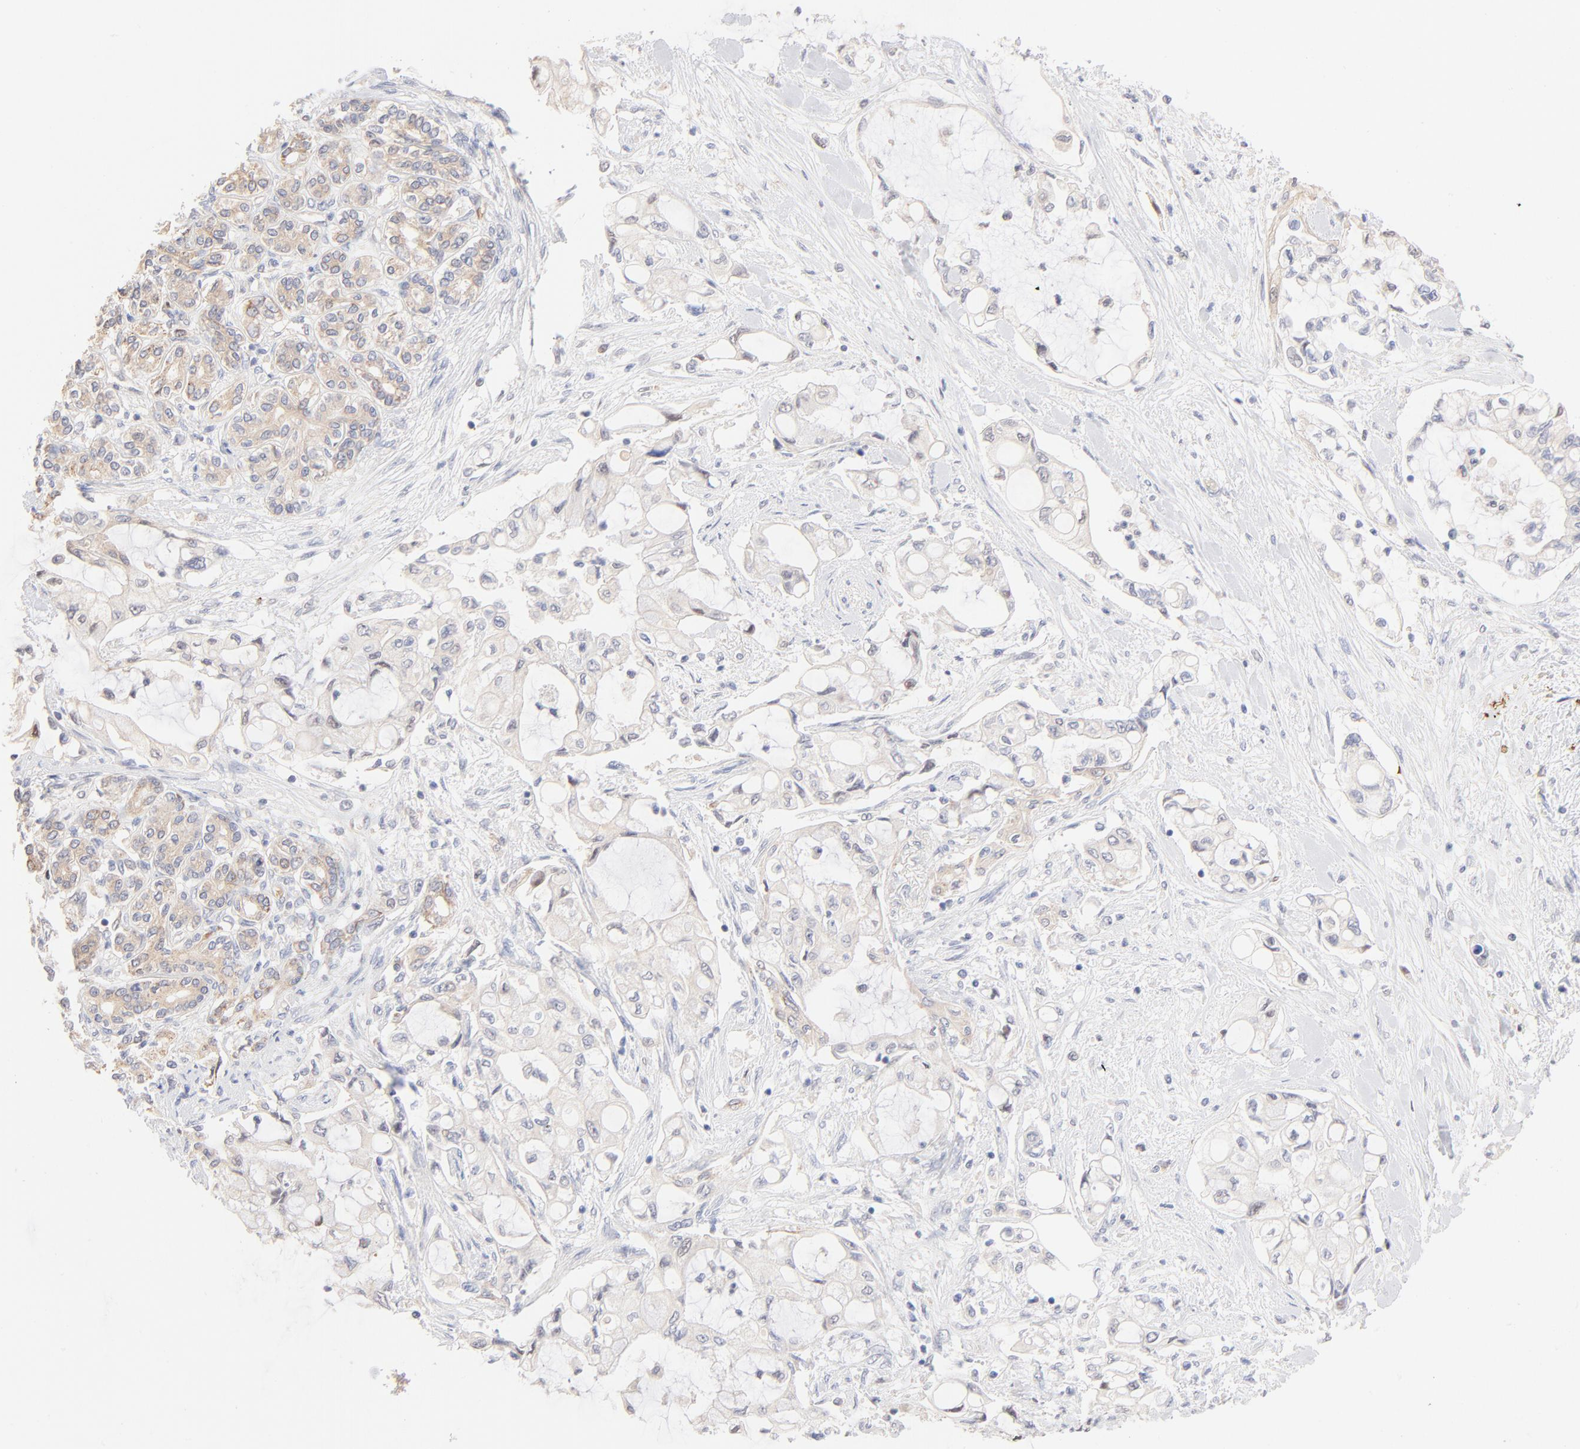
{"staining": {"intensity": "weak", "quantity": ">75%", "location": "cytoplasmic/membranous"}, "tissue": "pancreatic cancer", "cell_type": "Tumor cells", "image_type": "cancer", "snomed": [{"axis": "morphology", "description": "Adenocarcinoma, NOS"}, {"axis": "topography", "description": "Pancreas"}], "caption": "High-magnification brightfield microscopy of pancreatic adenocarcinoma stained with DAB (3,3'-diaminobenzidine) (brown) and counterstained with hematoxylin (blue). tumor cells exhibit weak cytoplasmic/membranous positivity is appreciated in about>75% of cells.", "gene": "SPTB", "patient": {"sex": "female", "age": 70}}